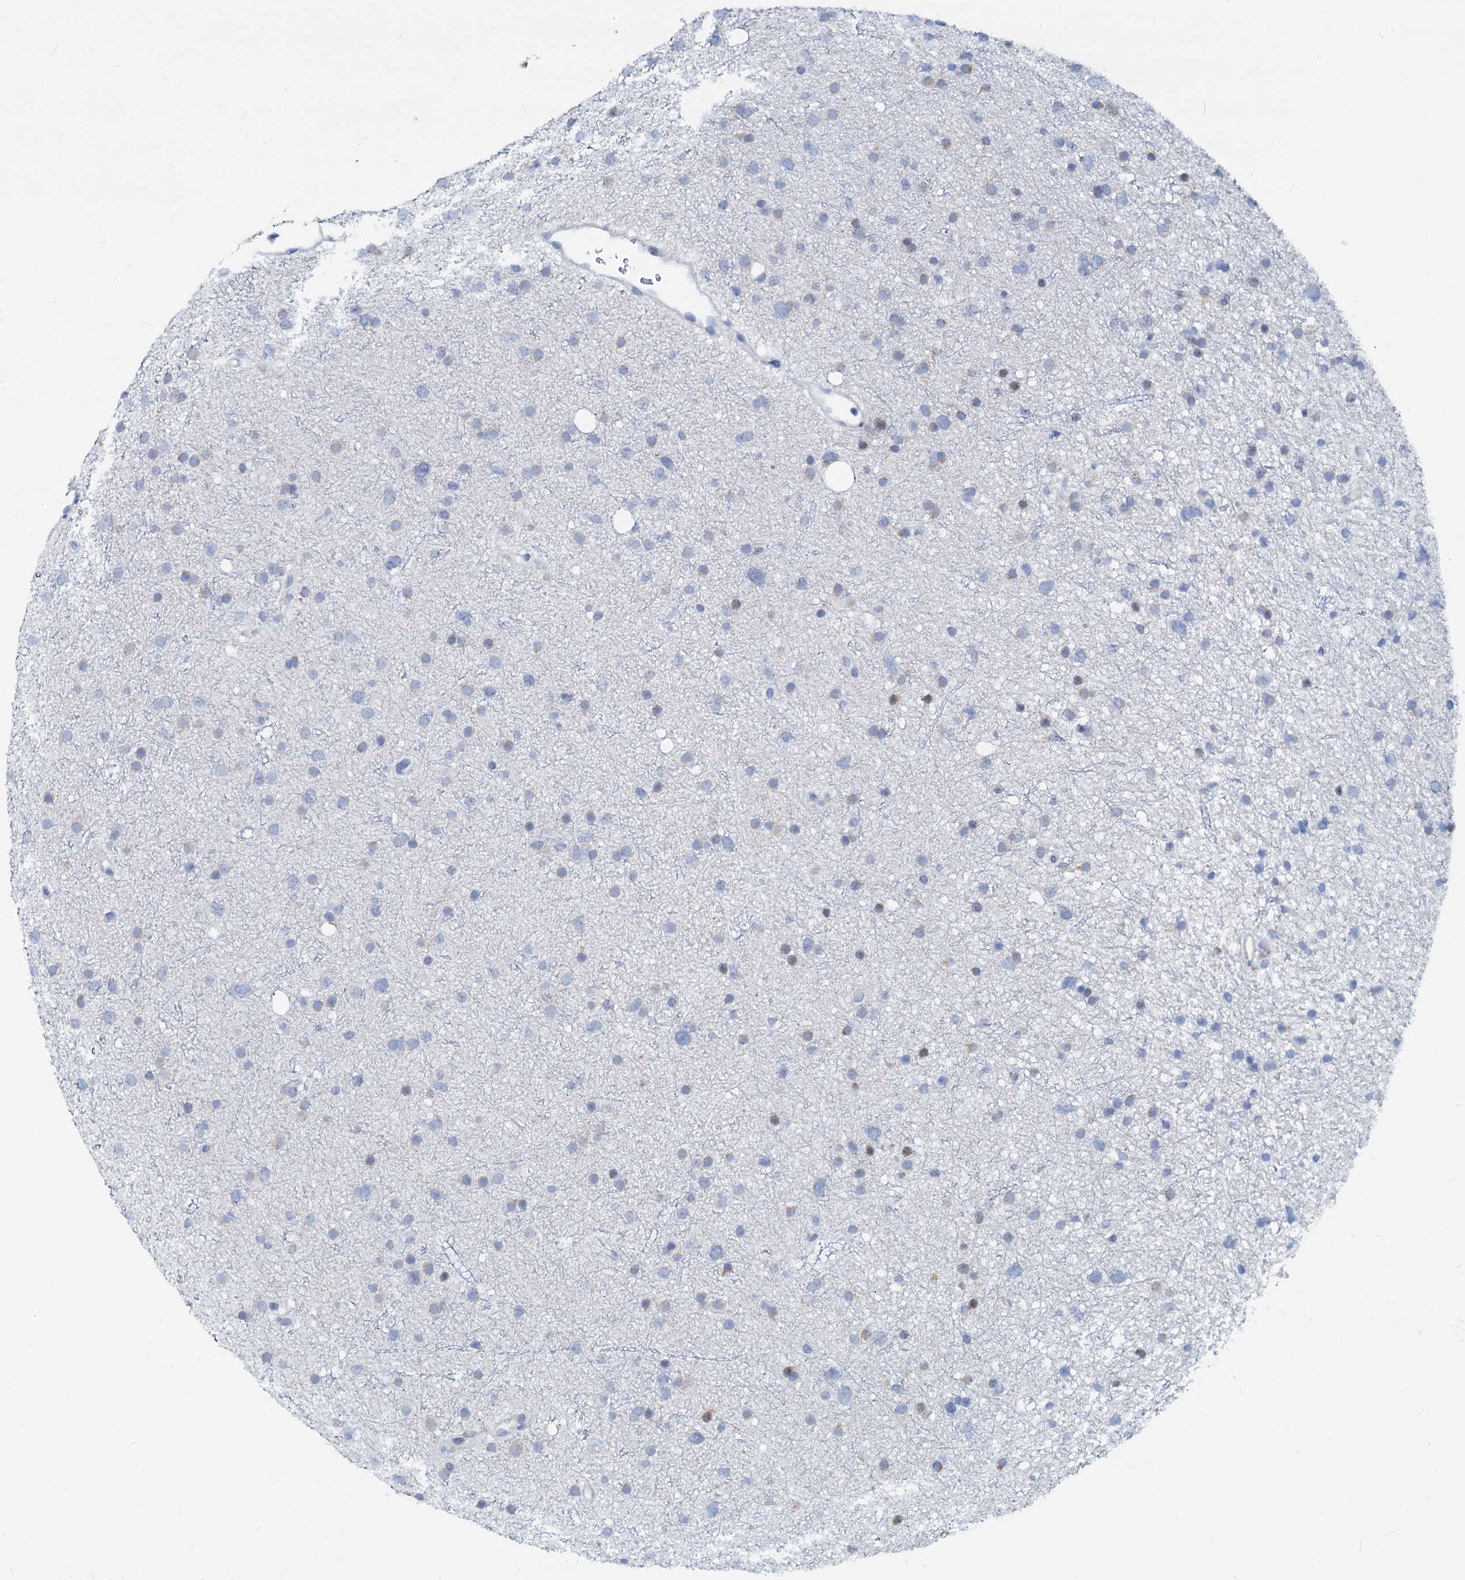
{"staining": {"intensity": "negative", "quantity": "none", "location": "none"}, "tissue": "glioma", "cell_type": "Tumor cells", "image_type": "cancer", "snomed": [{"axis": "morphology", "description": "Glioma, malignant, Low grade"}, {"axis": "topography", "description": "Cerebral cortex"}], "caption": "Tumor cells are negative for protein expression in human glioma.", "gene": "PTGES3", "patient": {"sex": "female", "age": 39}}